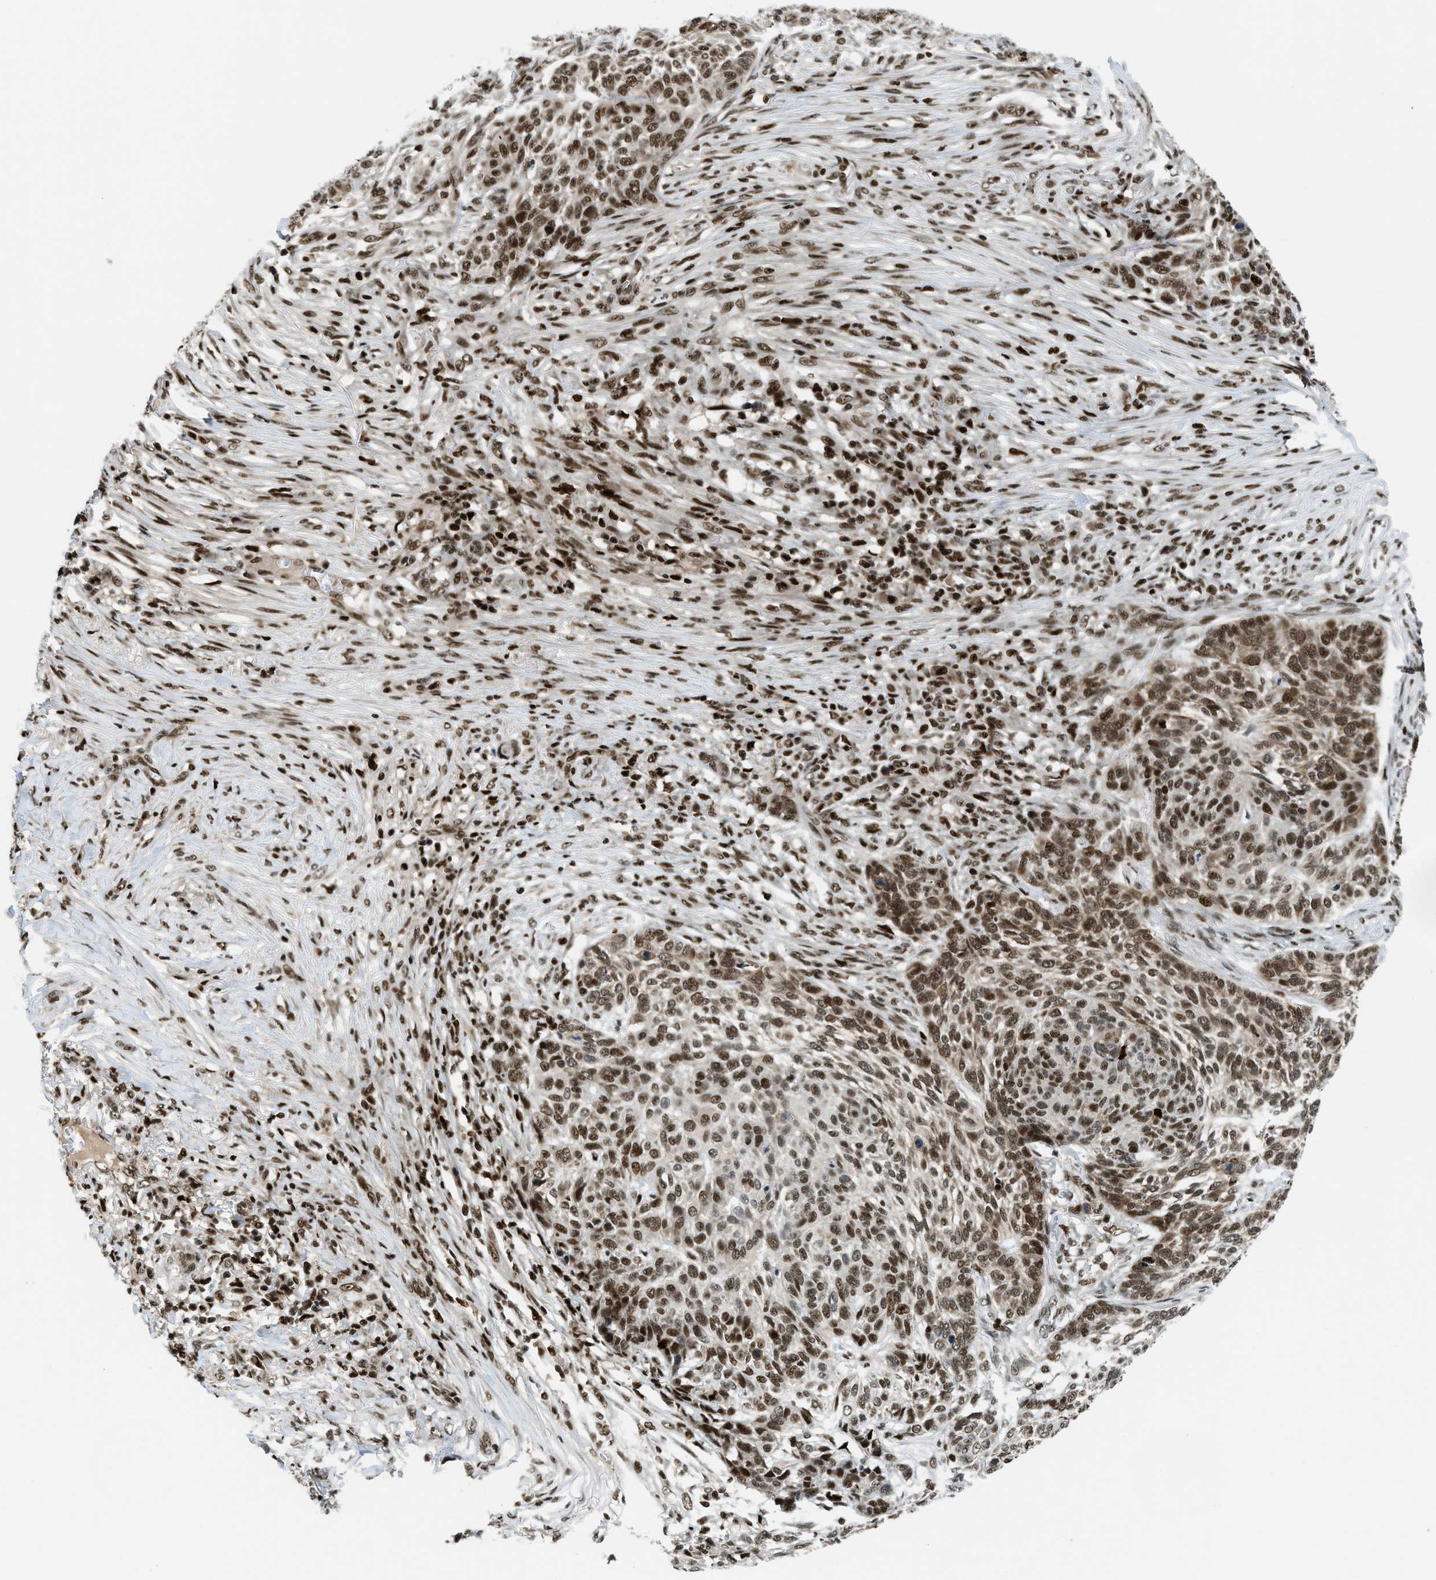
{"staining": {"intensity": "strong", "quantity": ">75%", "location": "nuclear"}, "tissue": "skin cancer", "cell_type": "Tumor cells", "image_type": "cancer", "snomed": [{"axis": "morphology", "description": "Basal cell carcinoma"}, {"axis": "topography", "description": "Skin"}], "caption": "Protein analysis of basal cell carcinoma (skin) tissue shows strong nuclear expression in about >75% of tumor cells. (DAB IHC, brown staining for protein, blue staining for nuclei).", "gene": "RFX5", "patient": {"sex": "male", "age": 85}}